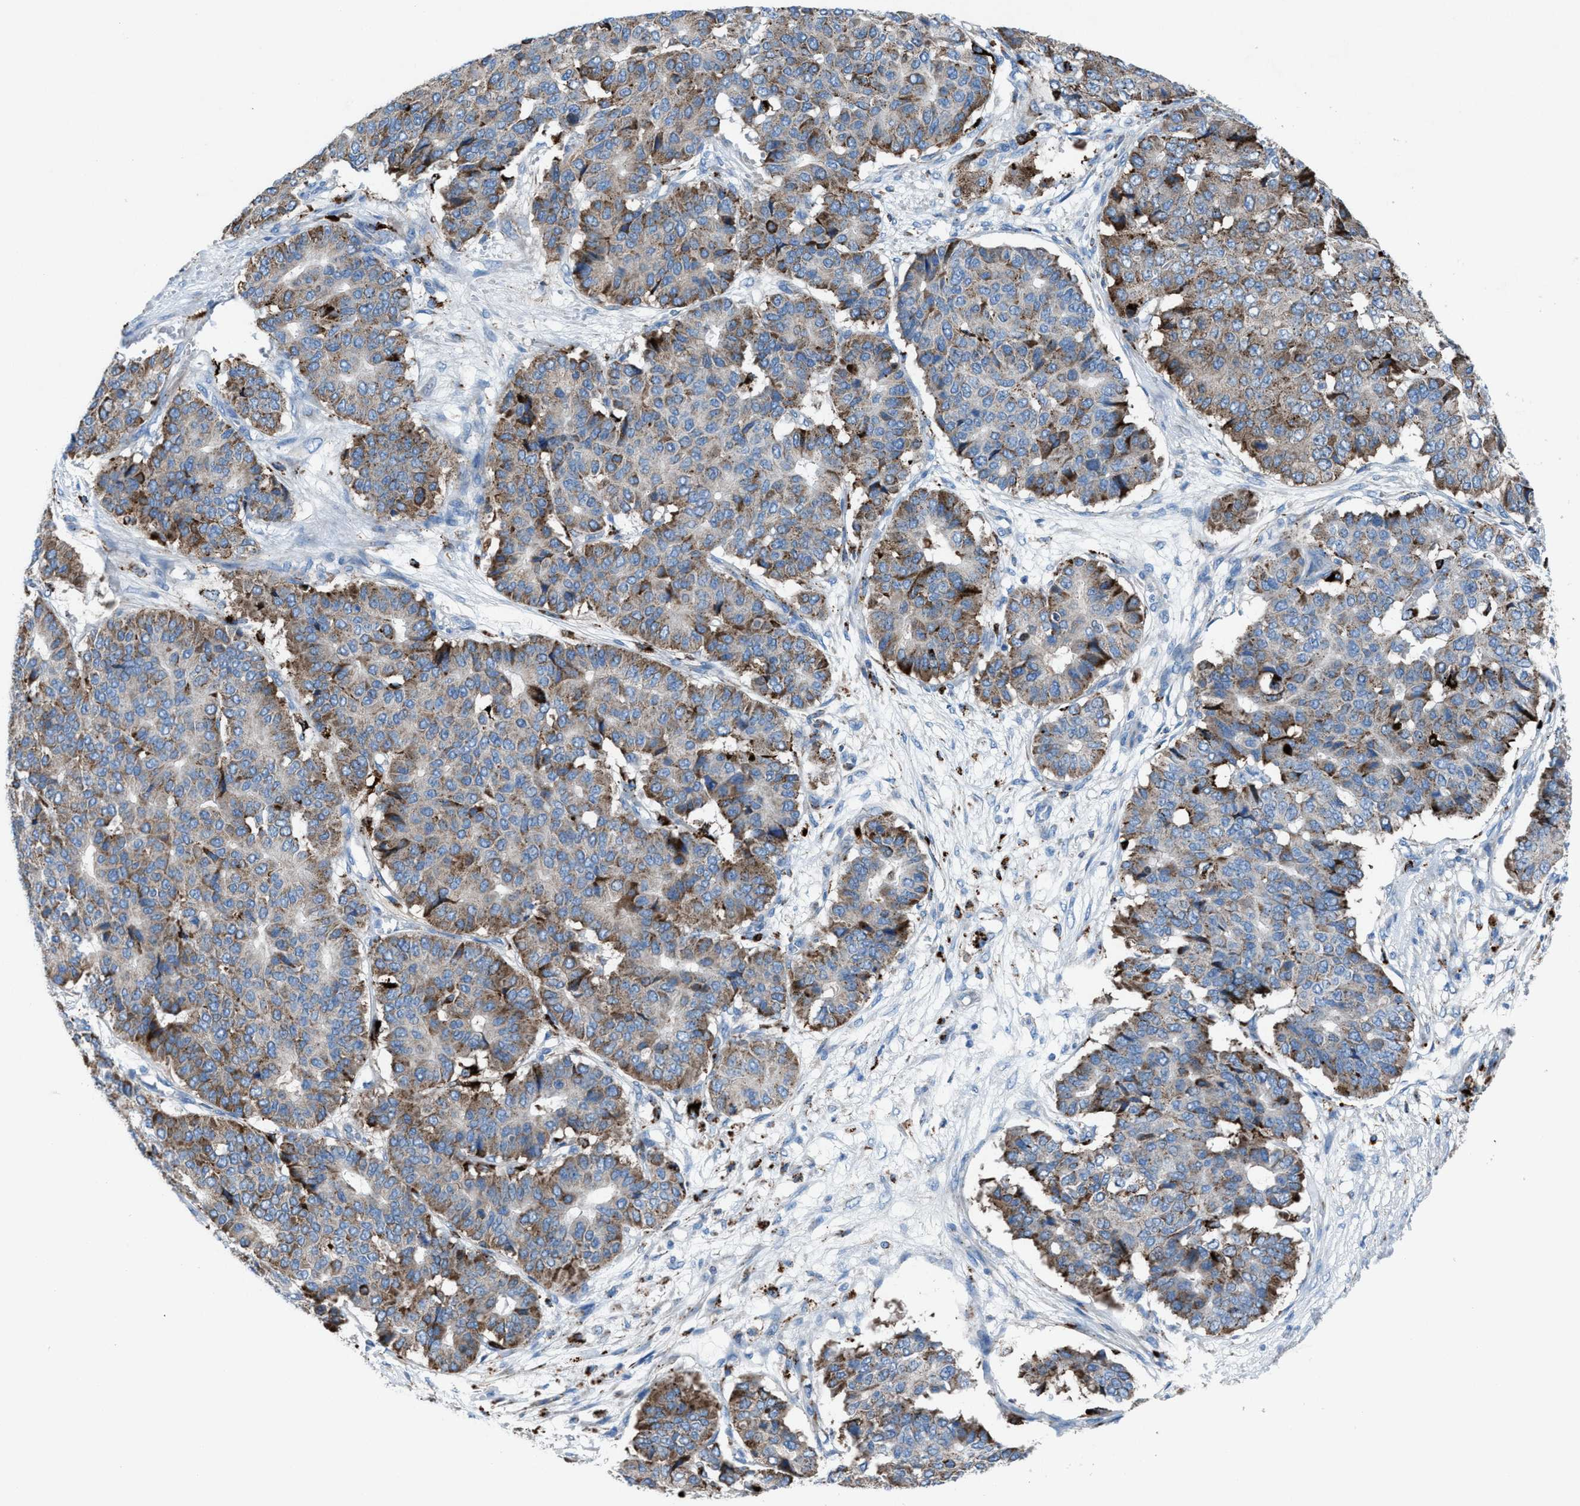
{"staining": {"intensity": "moderate", "quantity": "25%-75%", "location": "cytoplasmic/membranous"}, "tissue": "pancreatic cancer", "cell_type": "Tumor cells", "image_type": "cancer", "snomed": [{"axis": "morphology", "description": "Adenocarcinoma, NOS"}, {"axis": "topography", "description": "Pancreas"}], "caption": "Immunohistochemical staining of pancreatic cancer demonstrates moderate cytoplasmic/membranous protein staining in approximately 25%-75% of tumor cells. (Stains: DAB (3,3'-diaminobenzidine) in brown, nuclei in blue, Microscopy: brightfield microscopy at high magnification).", "gene": "CD1B", "patient": {"sex": "male", "age": 50}}